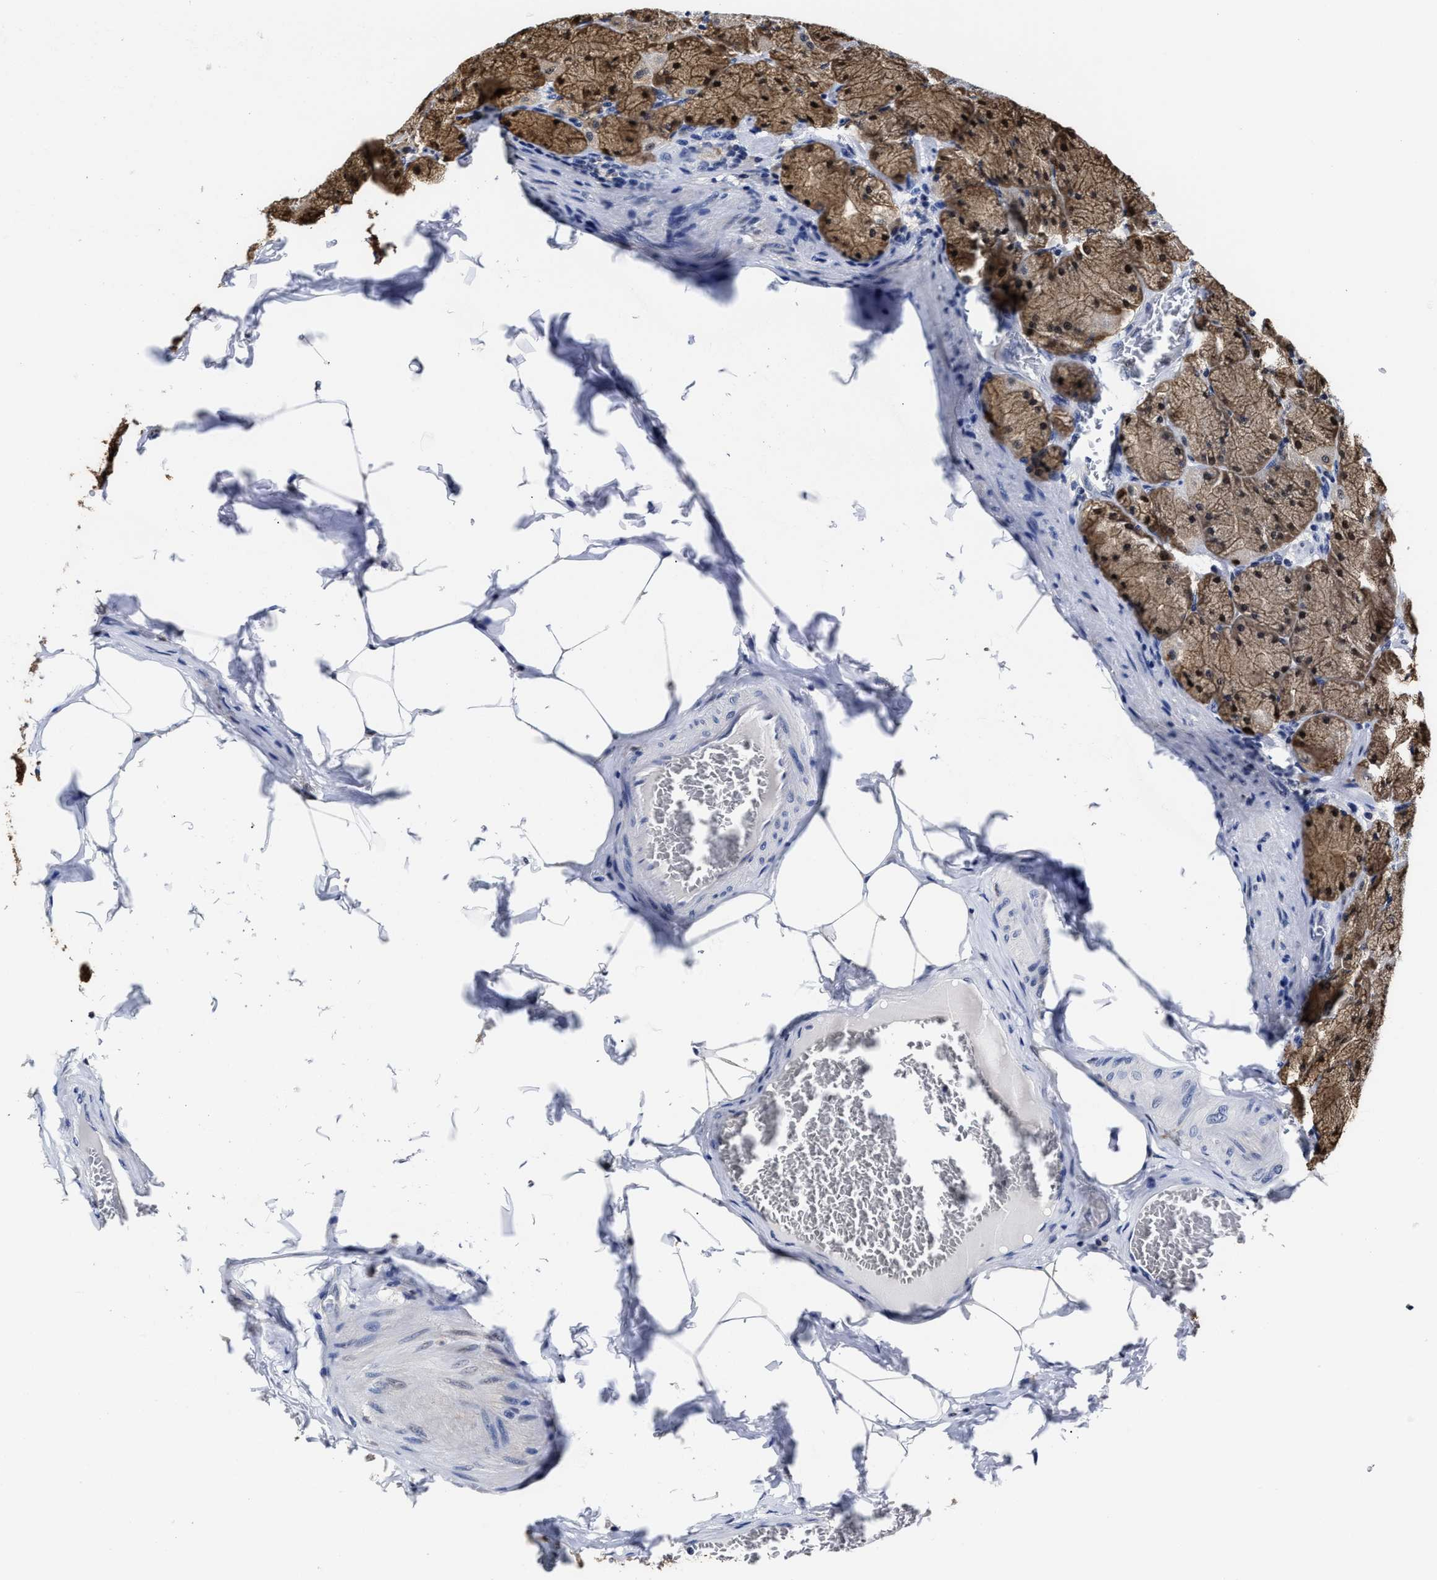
{"staining": {"intensity": "moderate", "quantity": ">75%", "location": "cytoplasmic/membranous,nuclear"}, "tissue": "stomach", "cell_type": "Glandular cells", "image_type": "normal", "snomed": [{"axis": "morphology", "description": "Normal tissue, NOS"}, {"axis": "topography", "description": "Stomach, upper"}], "caption": "An immunohistochemistry image of normal tissue is shown. Protein staining in brown highlights moderate cytoplasmic/membranous,nuclear positivity in stomach within glandular cells. The staining was performed using DAB, with brown indicating positive protein expression. Nuclei are stained blue with hematoxylin.", "gene": "PRPF4B", "patient": {"sex": "female", "age": 56}}